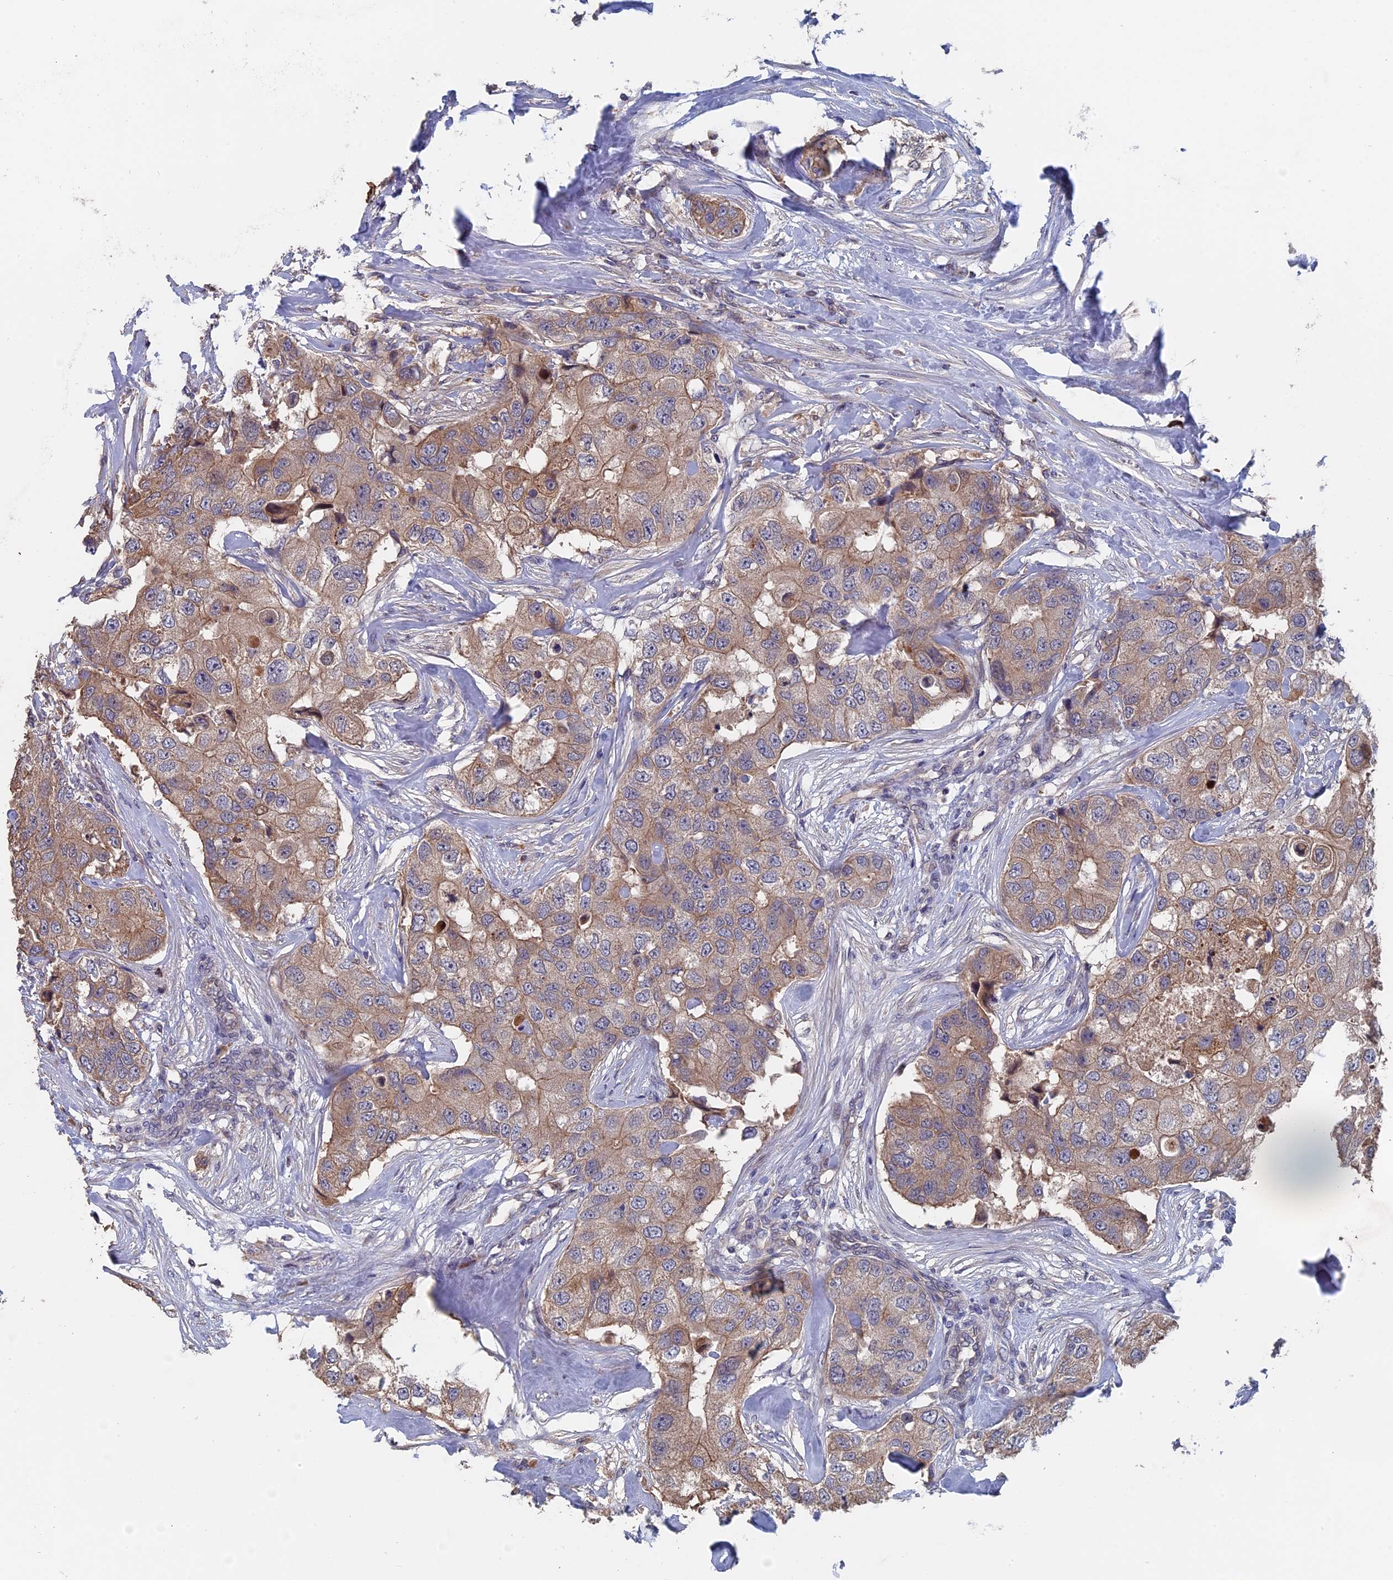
{"staining": {"intensity": "weak", "quantity": ">75%", "location": "cytoplasmic/membranous"}, "tissue": "breast cancer", "cell_type": "Tumor cells", "image_type": "cancer", "snomed": [{"axis": "morphology", "description": "Duct carcinoma"}, {"axis": "topography", "description": "Breast"}], "caption": "Breast cancer stained with IHC shows weak cytoplasmic/membranous staining in about >75% of tumor cells. The staining is performed using DAB (3,3'-diaminobenzidine) brown chromogen to label protein expression. The nuclei are counter-stained blue using hematoxylin.", "gene": "SLC33A1", "patient": {"sex": "female", "age": 62}}